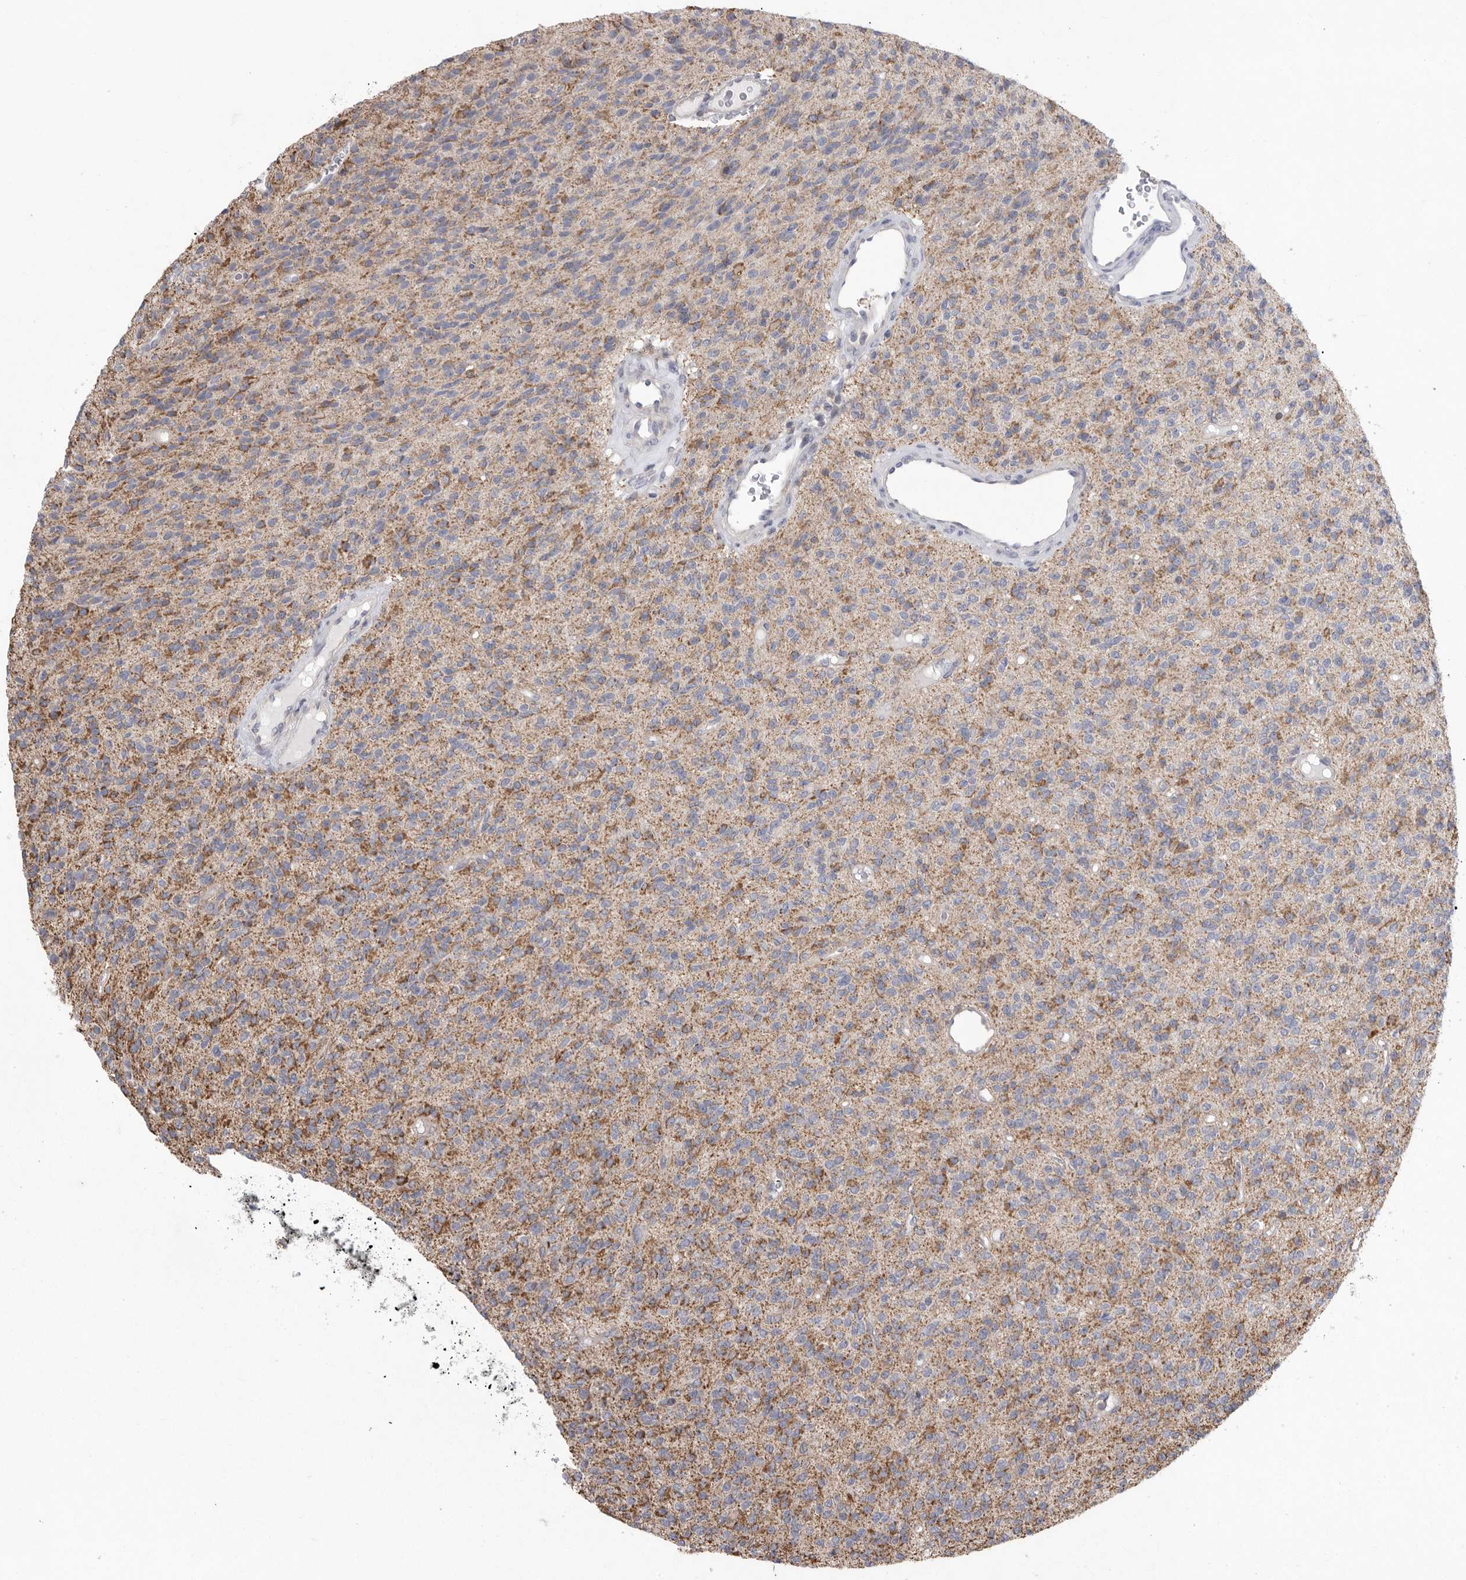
{"staining": {"intensity": "moderate", "quantity": "25%-75%", "location": "cytoplasmic/membranous"}, "tissue": "glioma", "cell_type": "Tumor cells", "image_type": "cancer", "snomed": [{"axis": "morphology", "description": "Glioma, malignant, High grade"}, {"axis": "topography", "description": "Brain"}], "caption": "The micrograph exhibits a brown stain indicating the presence of a protein in the cytoplasmic/membranous of tumor cells in glioma.", "gene": "MPZL1", "patient": {"sex": "male", "age": 34}}